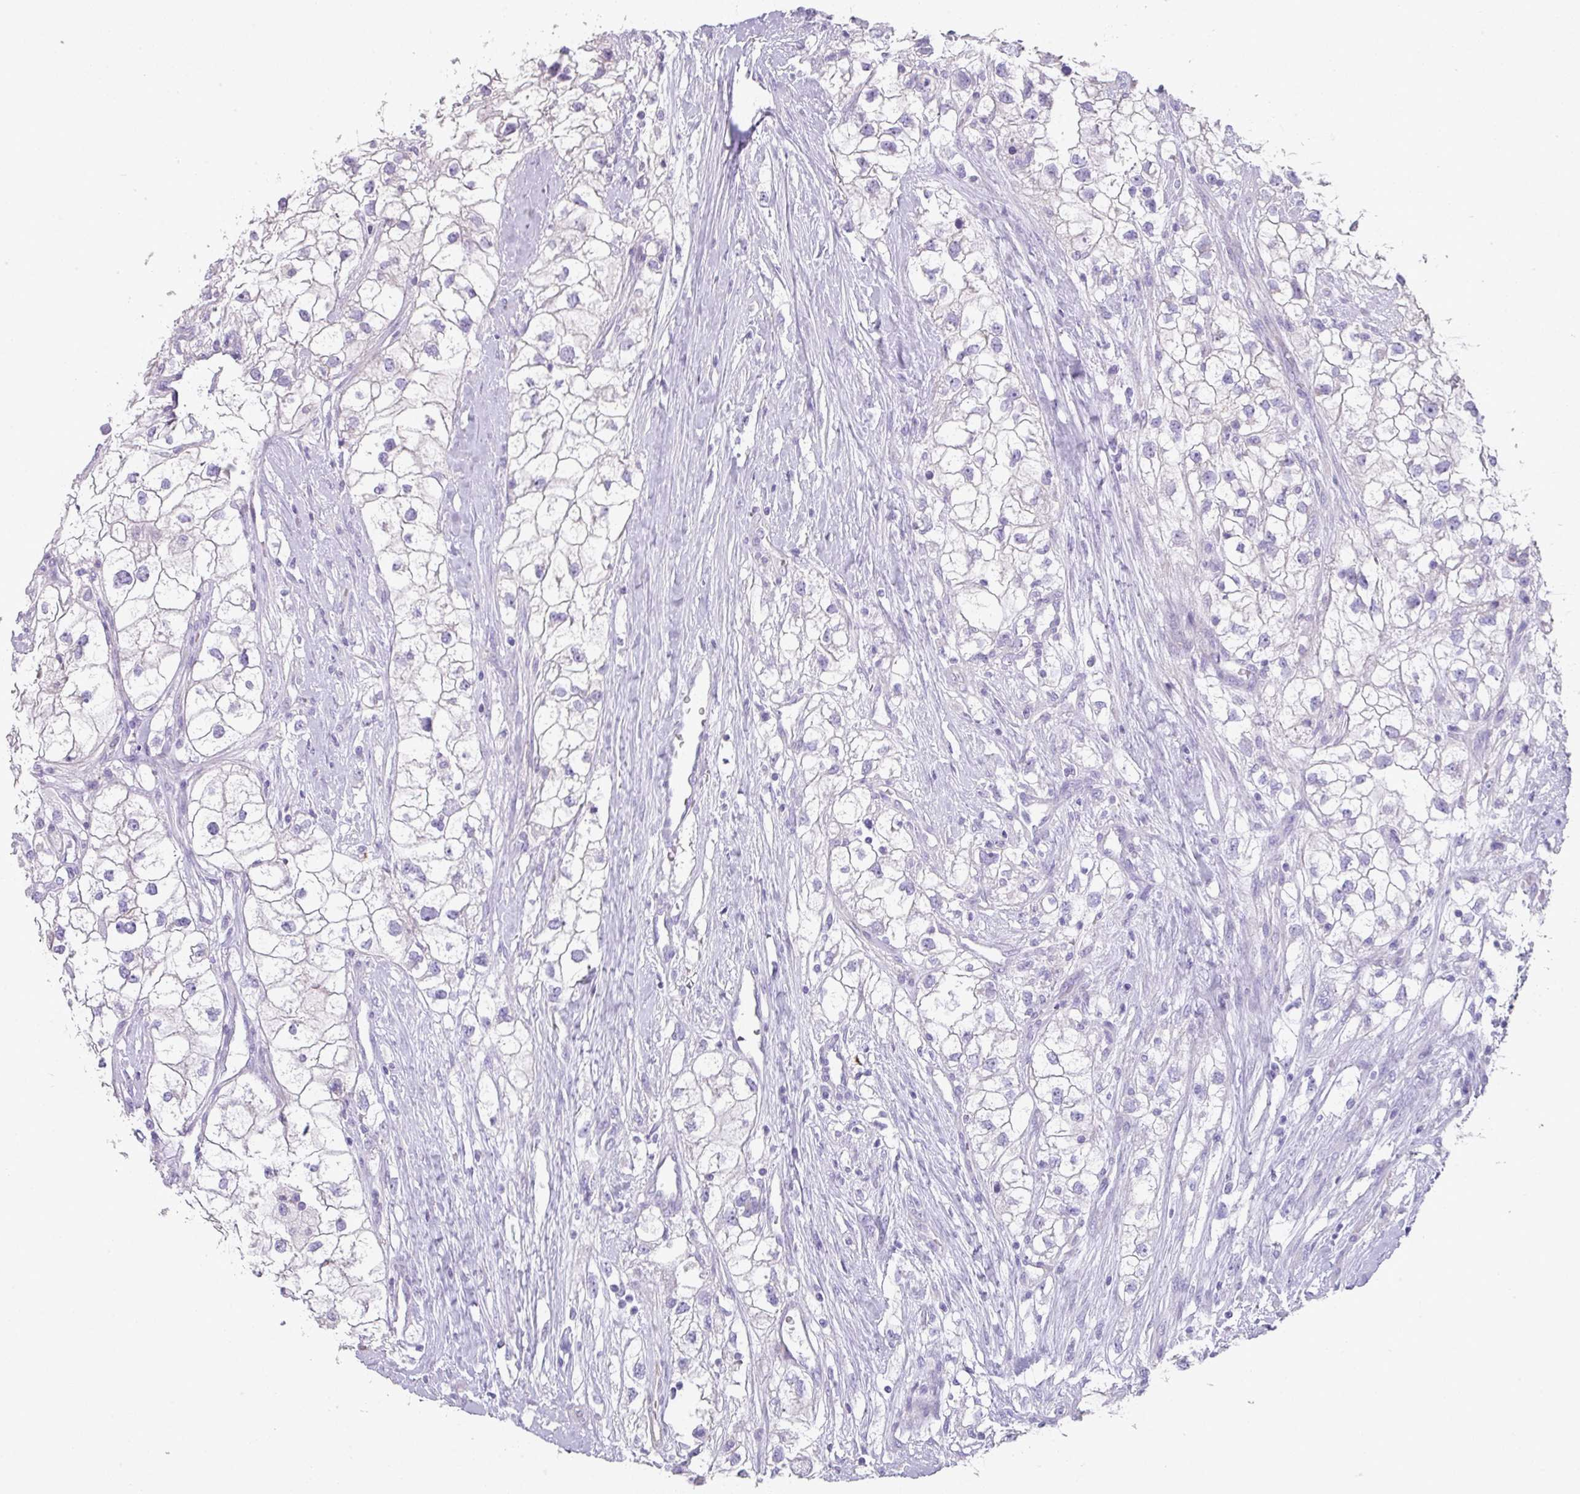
{"staining": {"intensity": "negative", "quantity": "none", "location": "none"}, "tissue": "renal cancer", "cell_type": "Tumor cells", "image_type": "cancer", "snomed": [{"axis": "morphology", "description": "Adenocarcinoma, NOS"}, {"axis": "topography", "description": "Kidney"}], "caption": "This is an immunohistochemistry micrograph of renal cancer (adenocarcinoma). There is no expression in tumor cells.", "gene": "GLI4", "patient": {"sex": "male", "age": 59}}